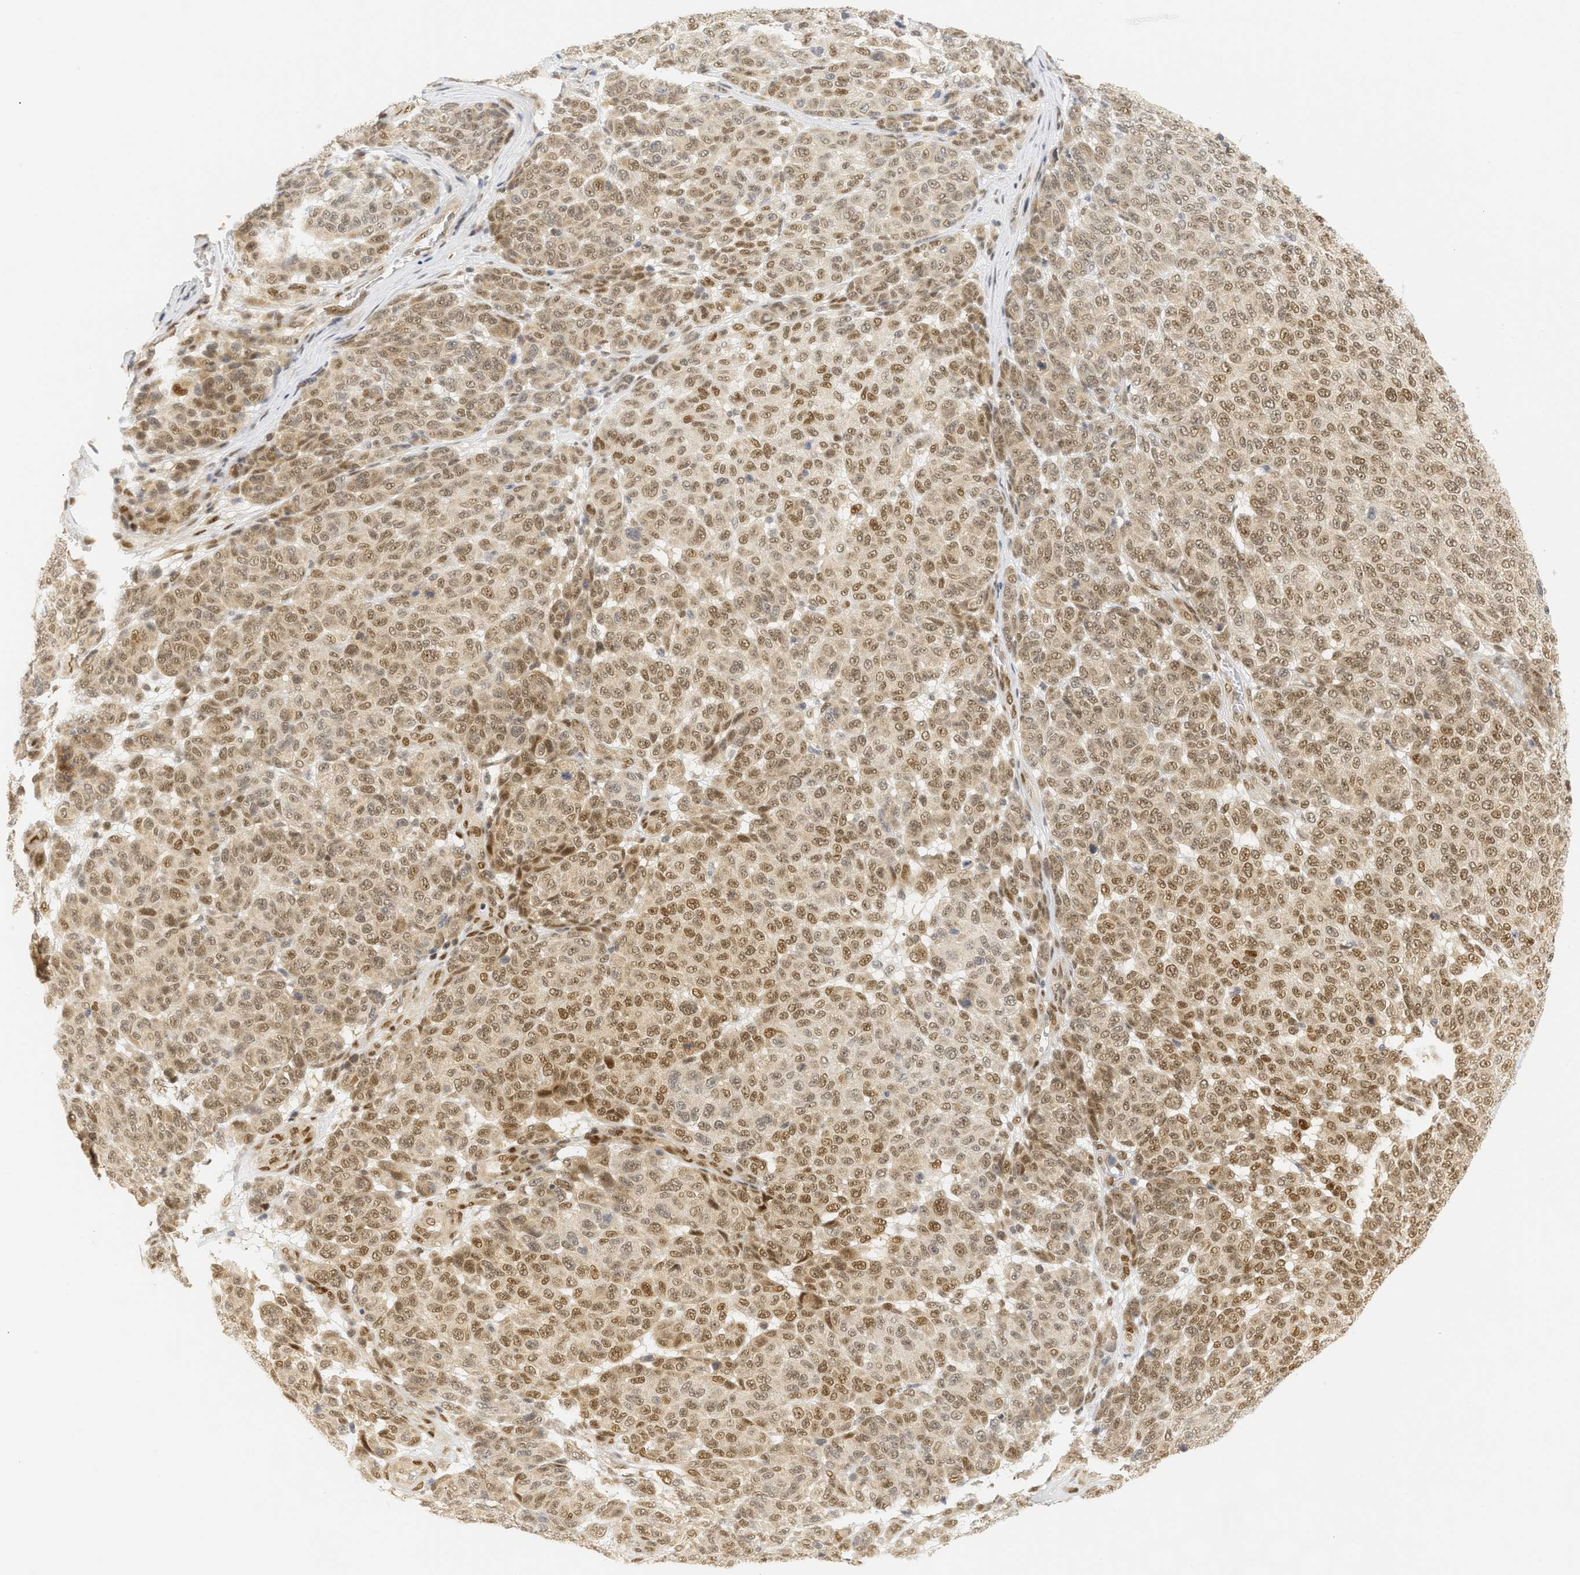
{"staining": {"intensity": "moderate", "quantity": ">75%", "location": "nuclear"}, "tissue": "melanoma", "cell_type": "Tumor cells", "image_type": "cancer", "snomed": [{"axis": "morphology", "description": "Malignant melanoma, NOS"}, {"axis": "topography", "description": "Skin"}], "caption": "DAB (3,3'-diaminobenzidine) immunohistochemical staining of malignant melanoma reveals moderate nuclear protein expression in approximately >75% of tumor cells.", "gene": "SSBP2", "patient": {"sex": "male", "age": 59}}